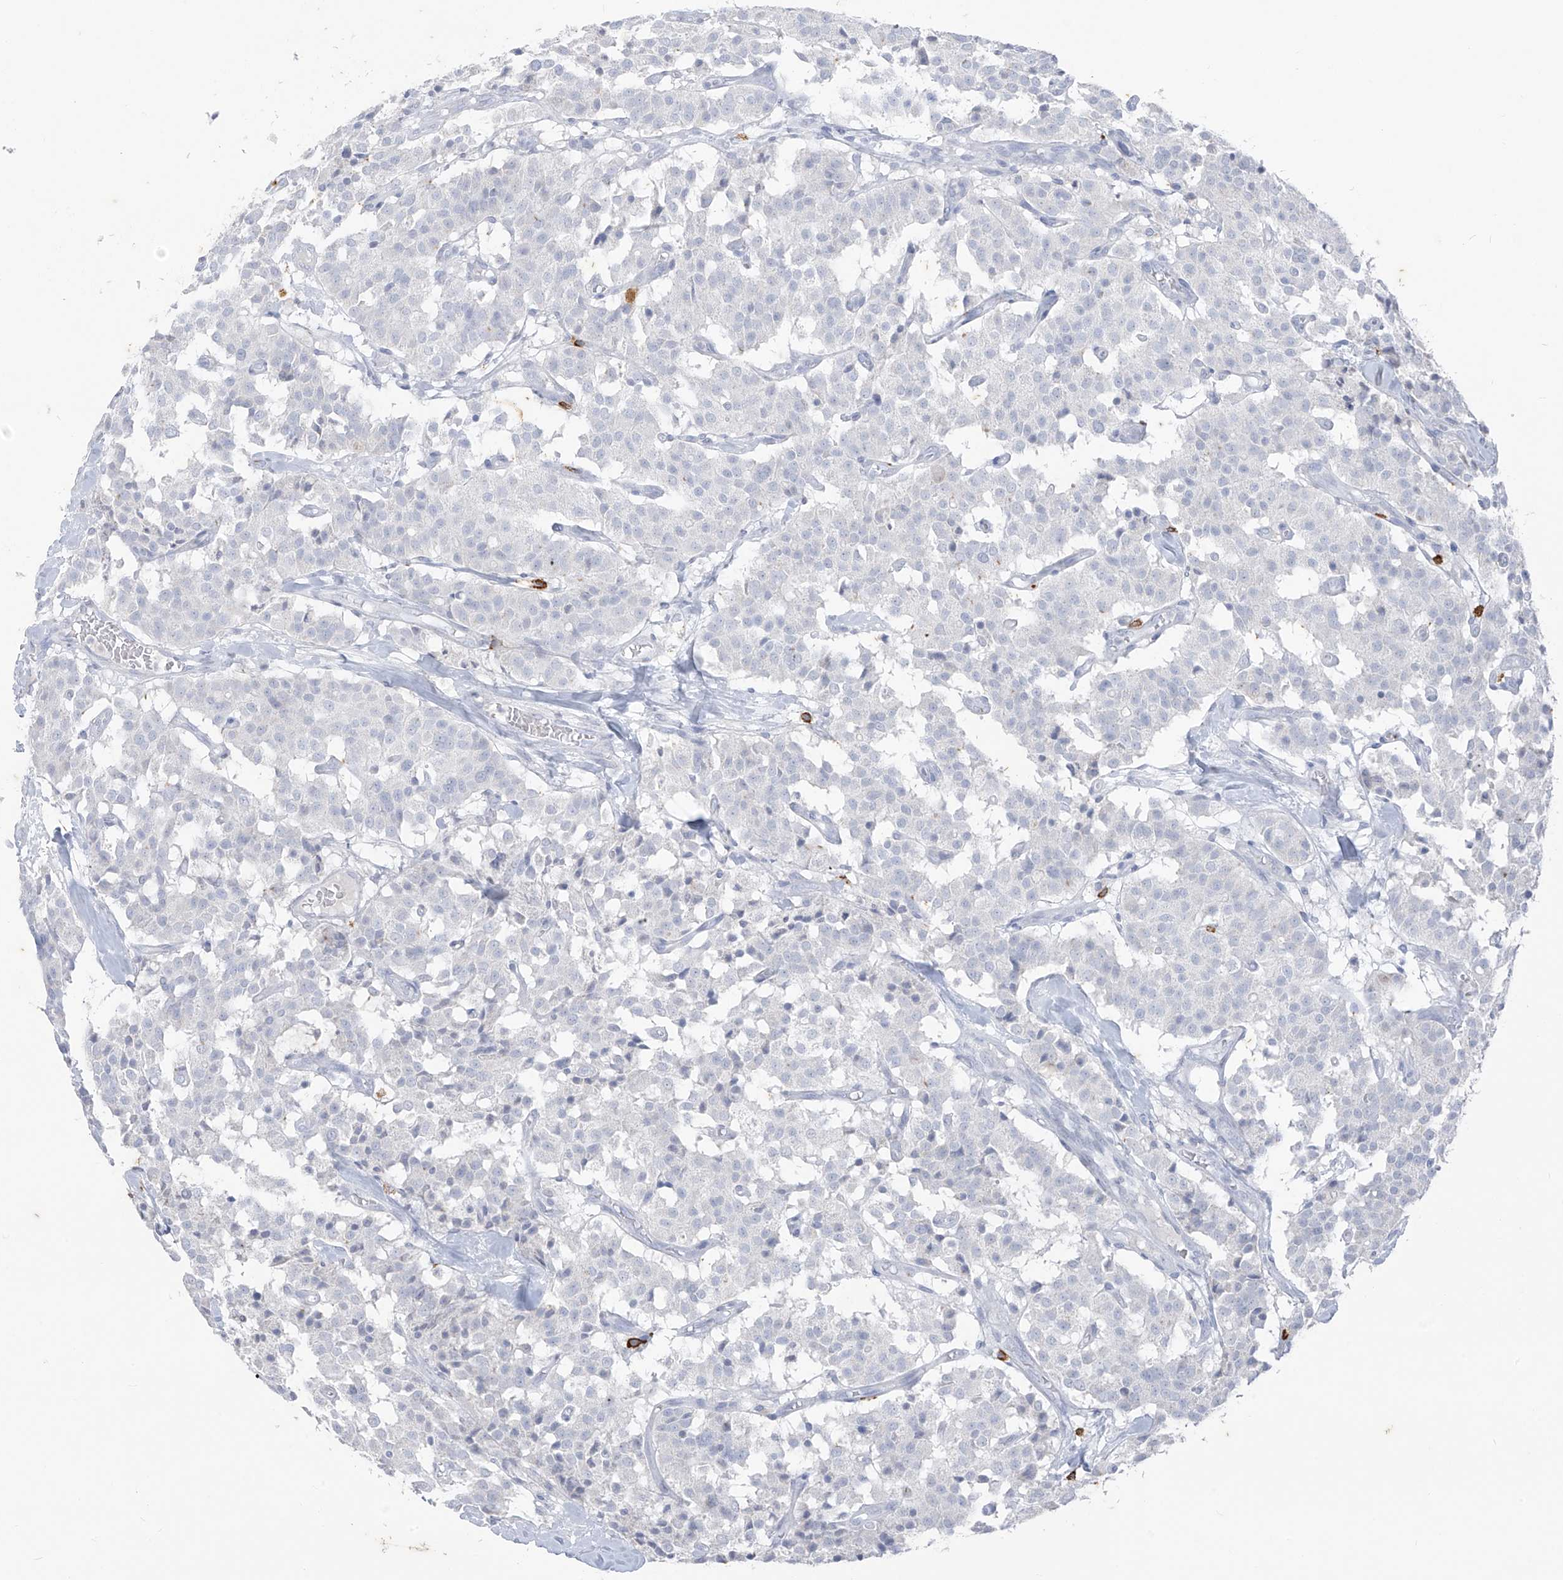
{"staining": {"intensity": "negative", "quantity": "none", "location": "none"}, "tissue": "carcinoid", "cell_type": "Tumor cells", "image_type": "cancer", "snomed": [{"axis": "morphology", "description": "Carcinoid, malignant, NOS"}, {"axis": "topography", "description": "Lung"}], "caption": "DAB immunohistochemical staining of human carcinoid displays no significant expression in tumor cells.", "gene": "CX3CR1", "patient": {"sex": "male", "age": 30}}